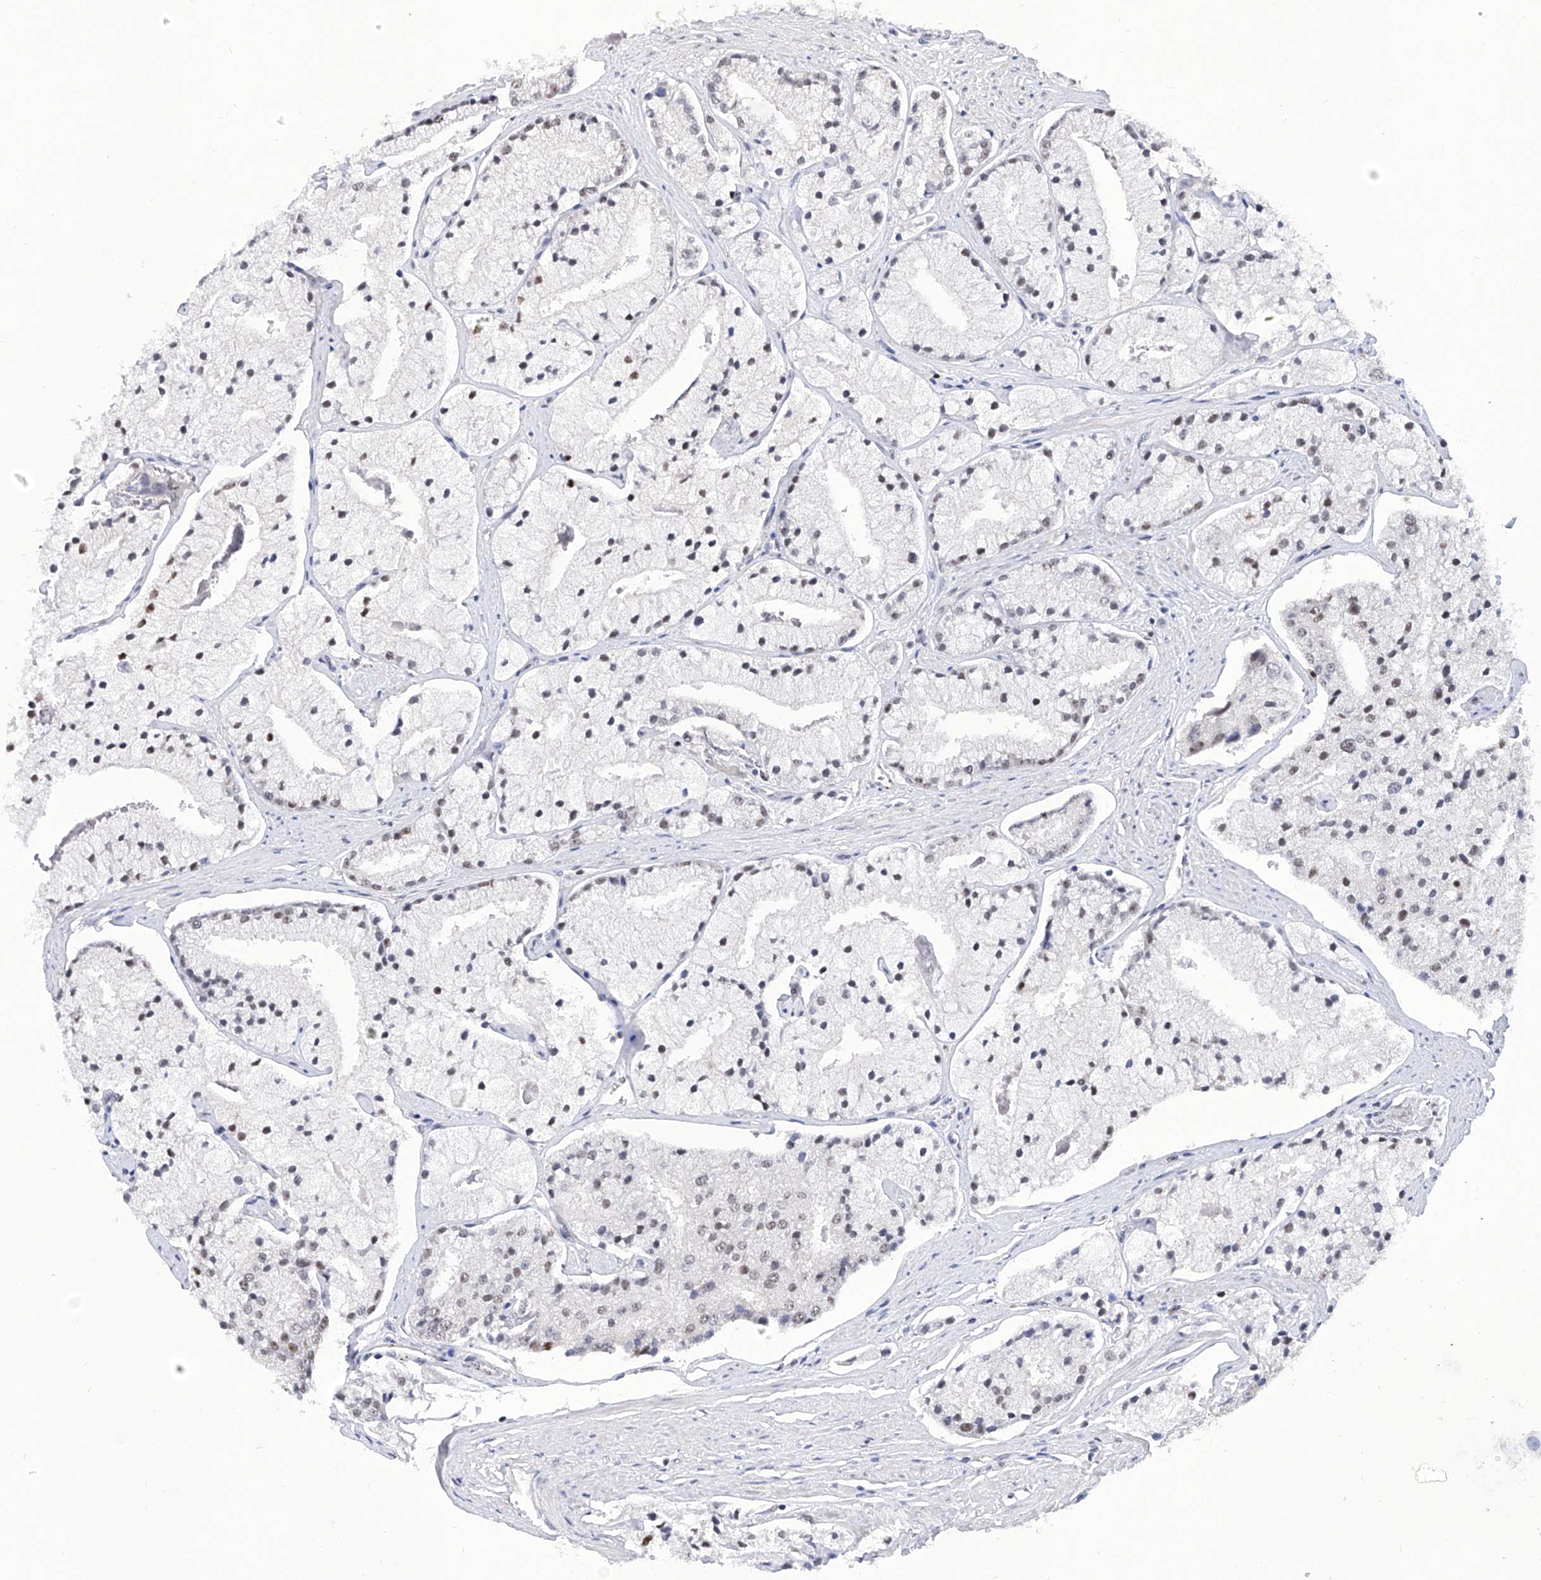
{"staining": {"intensity": "moderate", "quantity": "<25%", "location": "nuclear"}, "tissue": "prostate cancer", "cell_type": "Tumor cells", "image_type": "cancer", "snomed": [{"axis": "morphology", "description": "Adenocarcinoma, High grade"}, {"axis": "topography", "description": "Prostate"}], "caption": "Tumor cells demonstrate low levels of moderate nuclear expression in about <25% of cells in human high-grade adenocarcinoma (prostate). Immunohistochemistry (ihc) stains the protein in brown and the nuclei are stained blue.", "gene": "RAD54L", "patient": {"sex": "male", "age": 50}}